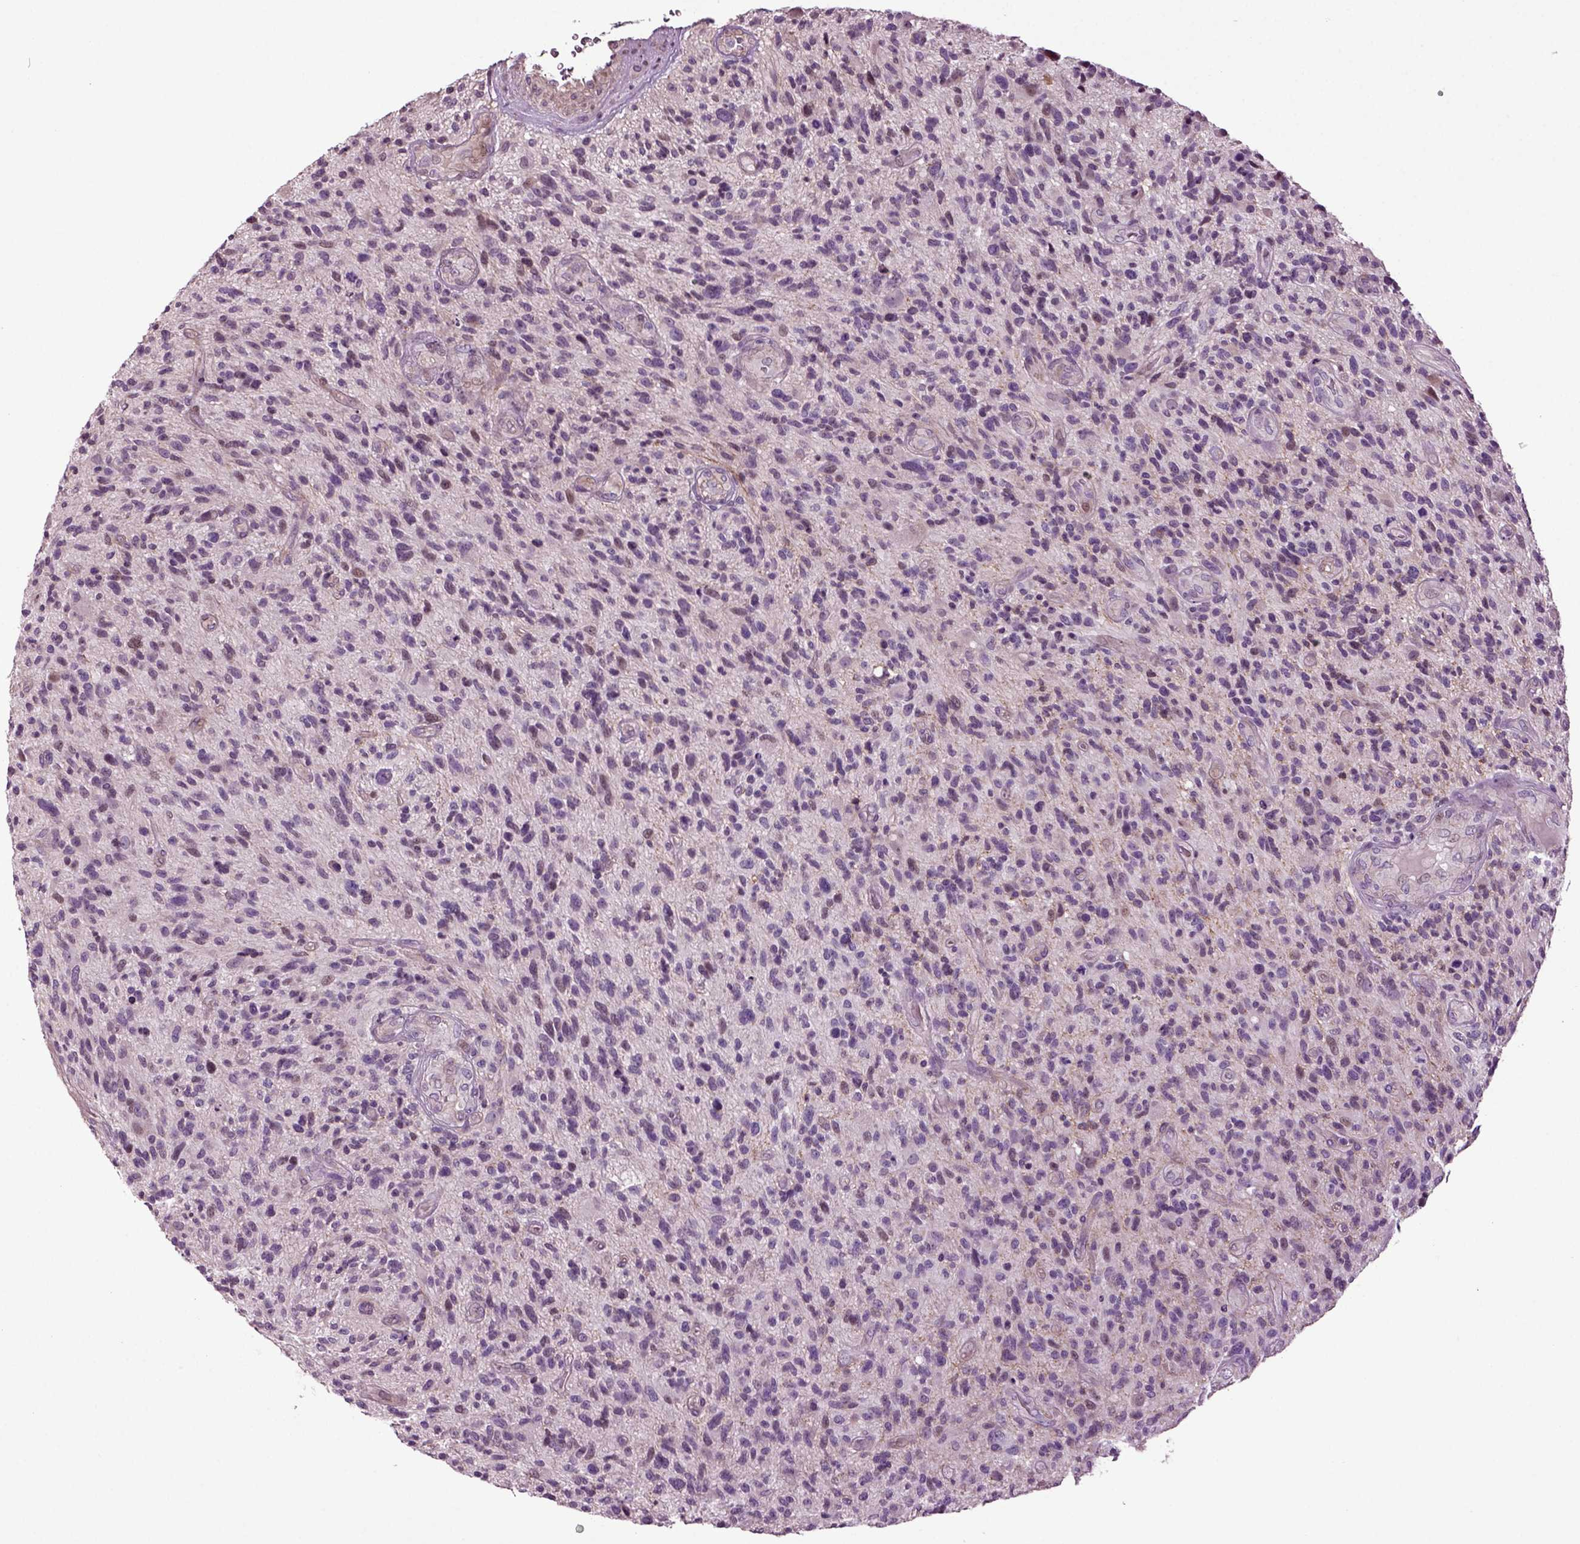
{"staining": {"intensity": "negative", "quantity": "none", "location": "none"}, "tissue": "glioma", "cell_type": "Tumor cells", "image_type": "cancer", "snomed": [{"axis": "morphology", "description": "Glioma, malignant, High grade"}, {"axis": "topography", "description": "Brain"}], "caption": "Histopathology image shows no significant protein expression in tumor cells of malignant high-grade glioma.", "gene": "HAGHL", "patient": {"sex": "male", "age": 47}}